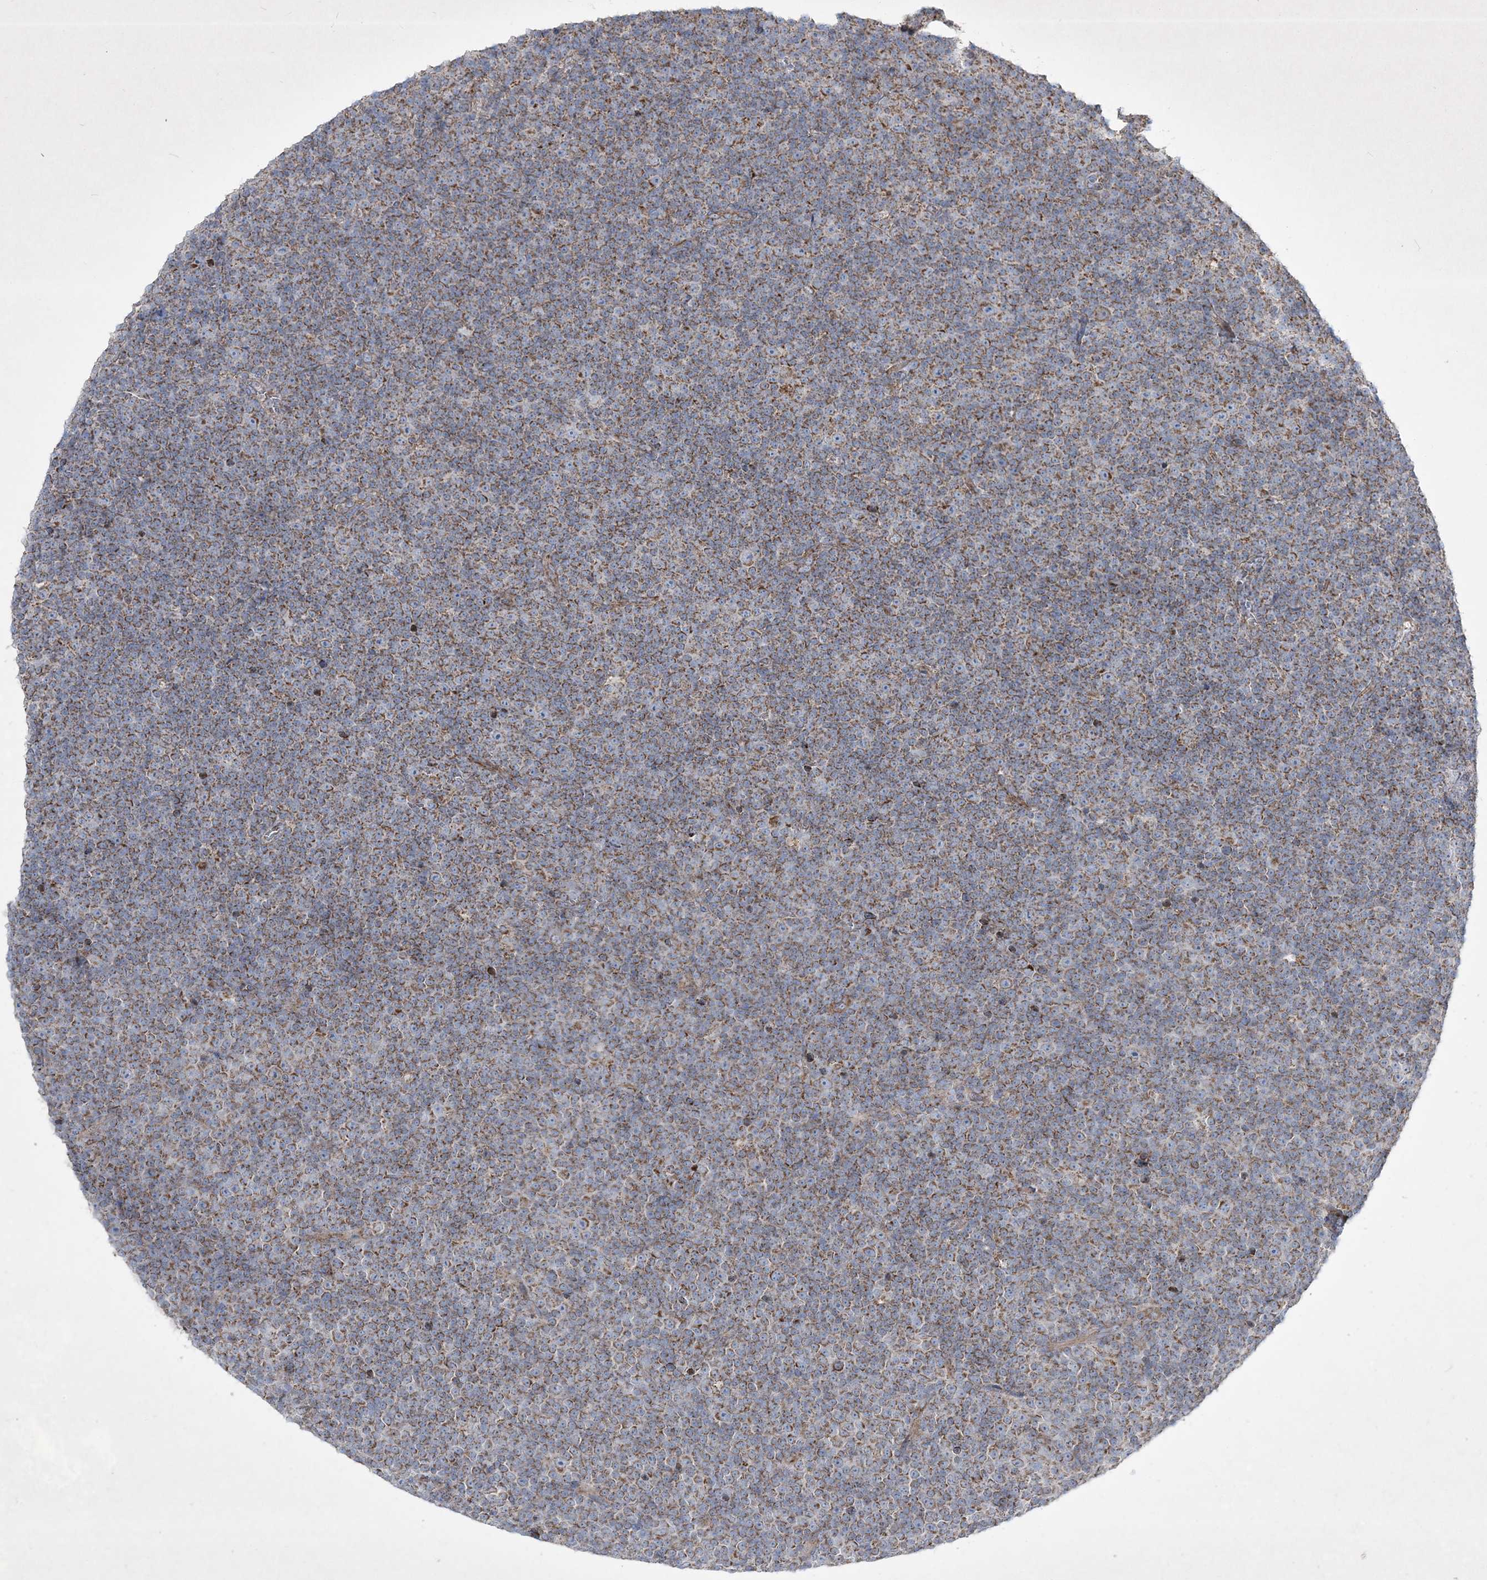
{"staining": {"intensity": "moderate", "quantity": ">75%", "location": "cytoplasmic/membranous"}, "tissue": "lymphoma", "cell_type": "Tumor cells", "image_type": "cancer", "snomed": [{"axis": "morphology", "description": "Malignant lymphoma, non-Hodgkin's type, Low grade"}, {"axis": "topography", "description": "Lymph node"}], "caption": "Immunohistochemistry histopathology image of neoplastic tissue: human low-grade malignant lymphoma, non-Hodgkin's type stained using IHC demonstrates medium levels of moderate protein expression localized specifically in the cytoplasmic/membranous of tumor cells, appearing as a cytoplasmic/membranous brown color.", "gene": "RICTOR", "patient": {"sex": "female", "age": 67}}